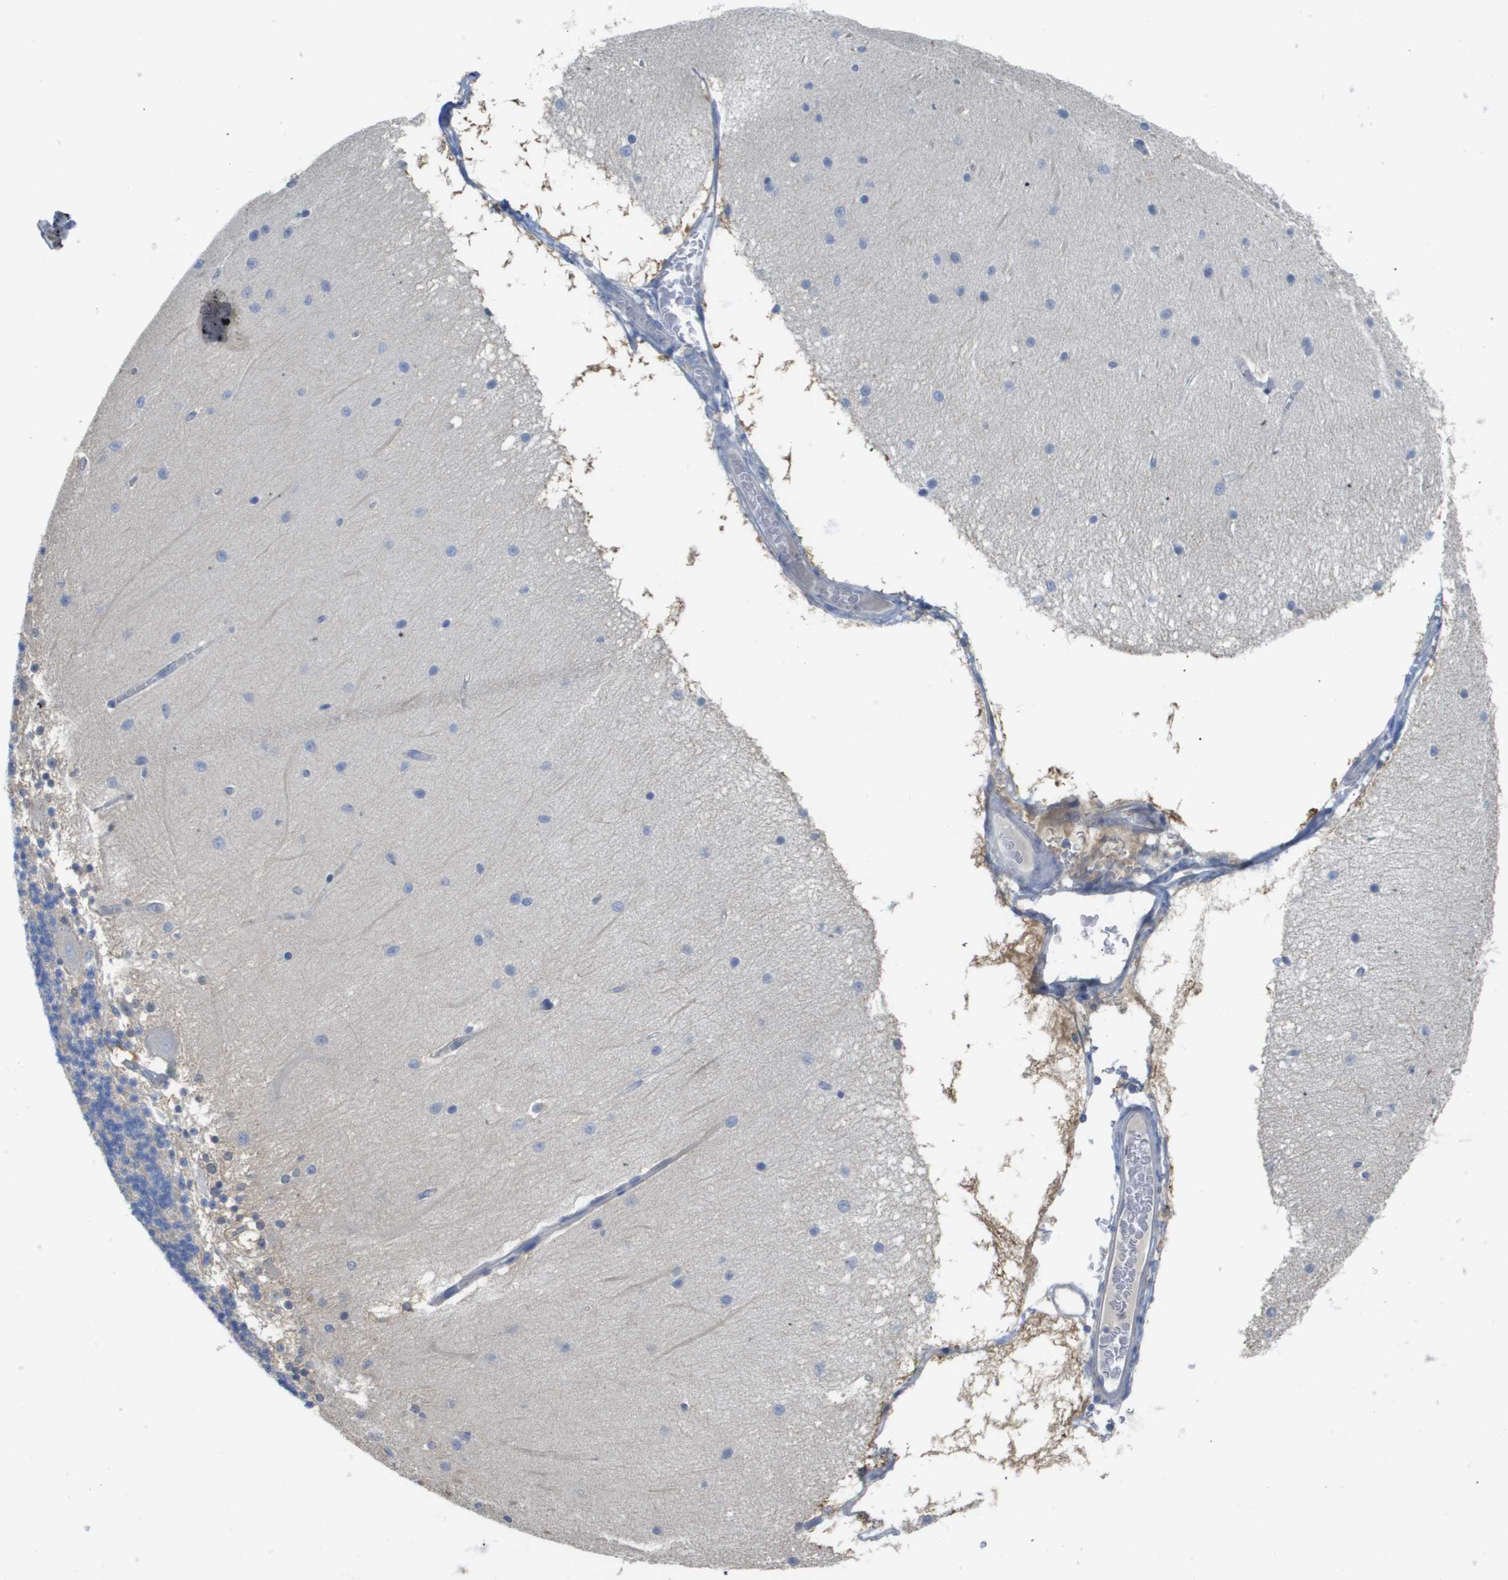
{"staining": {"intensity": "negative", "quantity": "none", "location": "none"}, "tissue": "cerebellum", "cell_type": "Cells in granular layer", "image_type": "normal", "snomed": [{"axis": "morphology", "description": "Normal tissue, NOS"}, {"axis": "topography", "description": "Cerebellum"}], "caption": "High power microscopy image of an immunohistochemistry image of benign cerebellum, revealing no significant positivity in cells in granular layer.", "gene": "MYL3", "patient": {"sex": "female", "age": 54}}